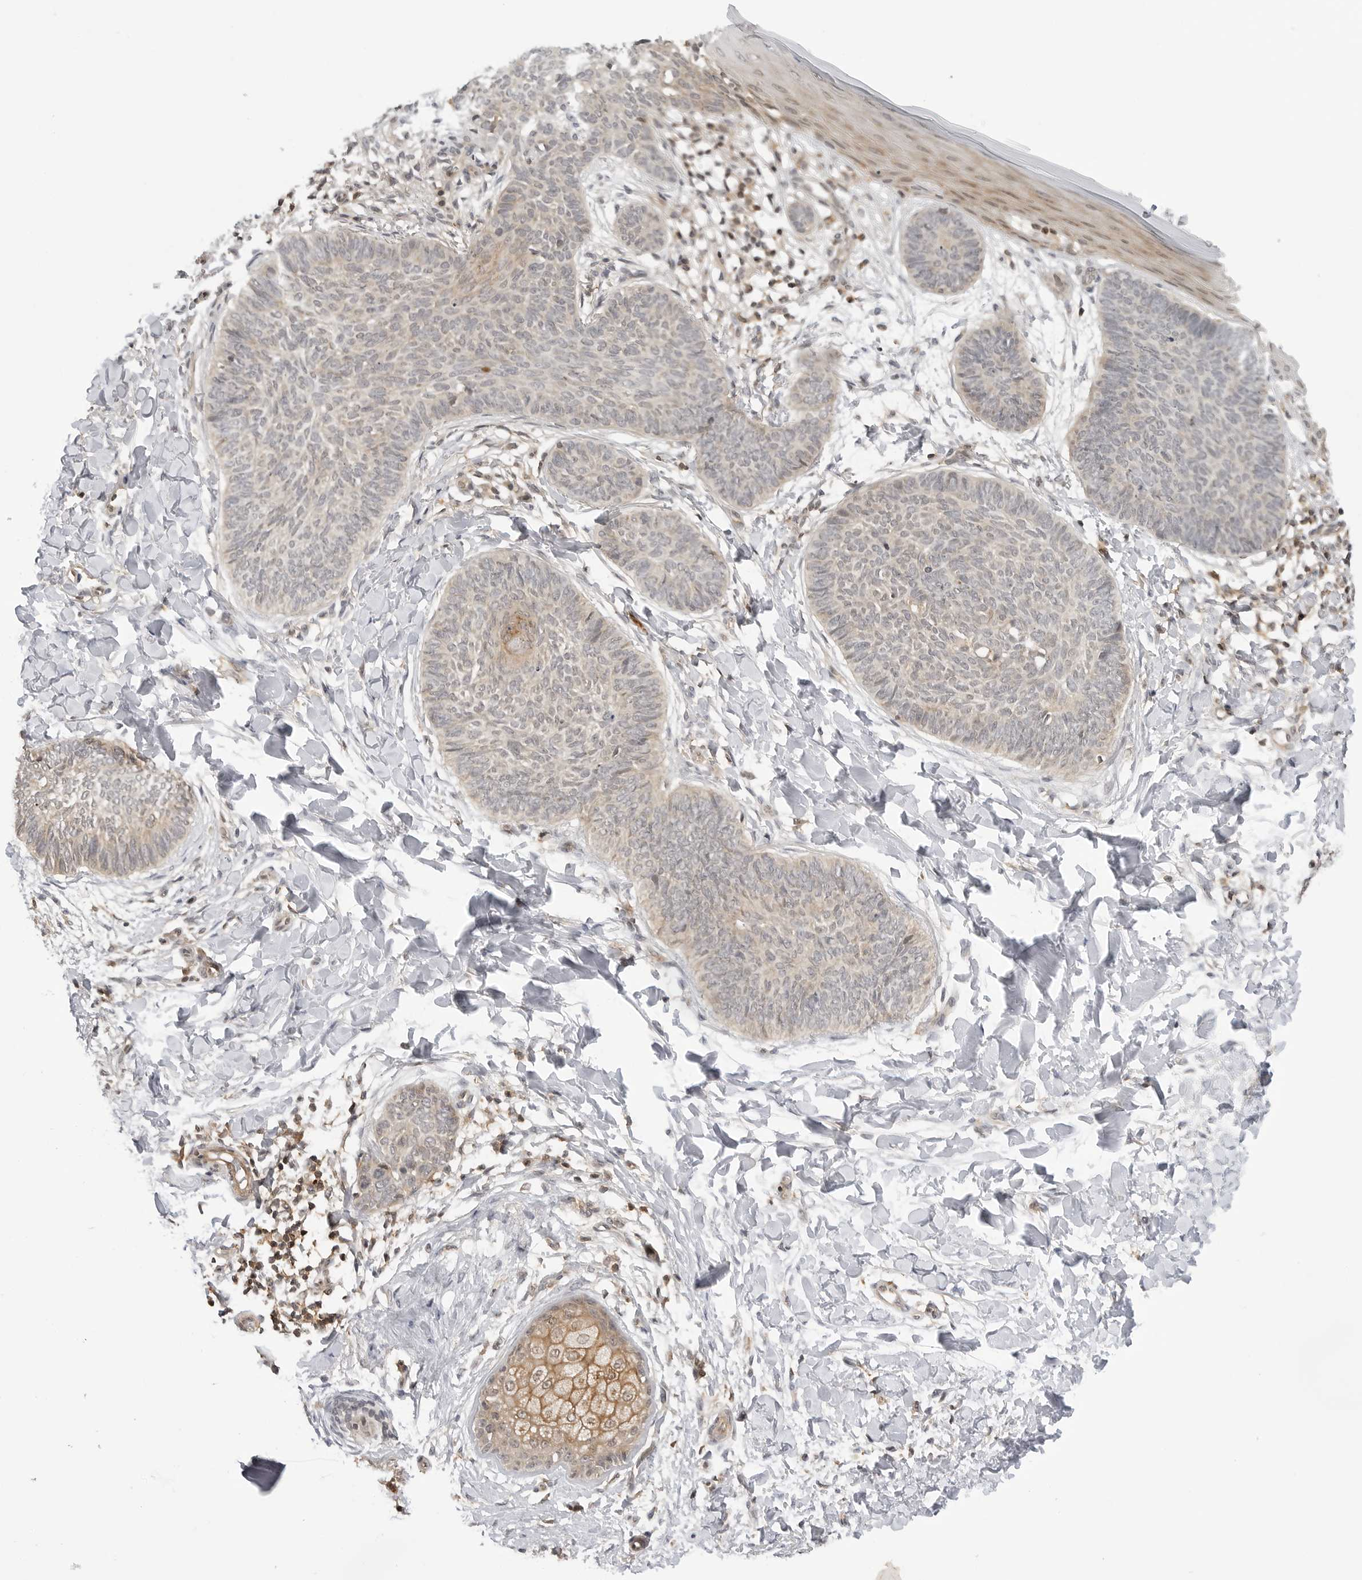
{"staining": {"intensity": "weak", "quantity": "<25%", "location": "cytoplasmic/membranous"}, "tissue": "skin cancer", "cell_type": "Tumor cells", "image_type": "cancer", "snomed": [{"axis": "morphology", "description": "Normal tissue, NOS"}, {"axis": "morphology", "description": "Basal cell carcinoma"}, {"axis": "topography", "description": "Skin"}], "caption": "There is no significant staining in tumor cells of skin basal cell carcinoma. The staining was performed using DAB to visualize the protein expression in brown, while the nuclei were stained in blue with hematoxylin (Magnification: 20x).", "gene": "MAP2K5", "patient": {"sex": "male", "age": 50}}